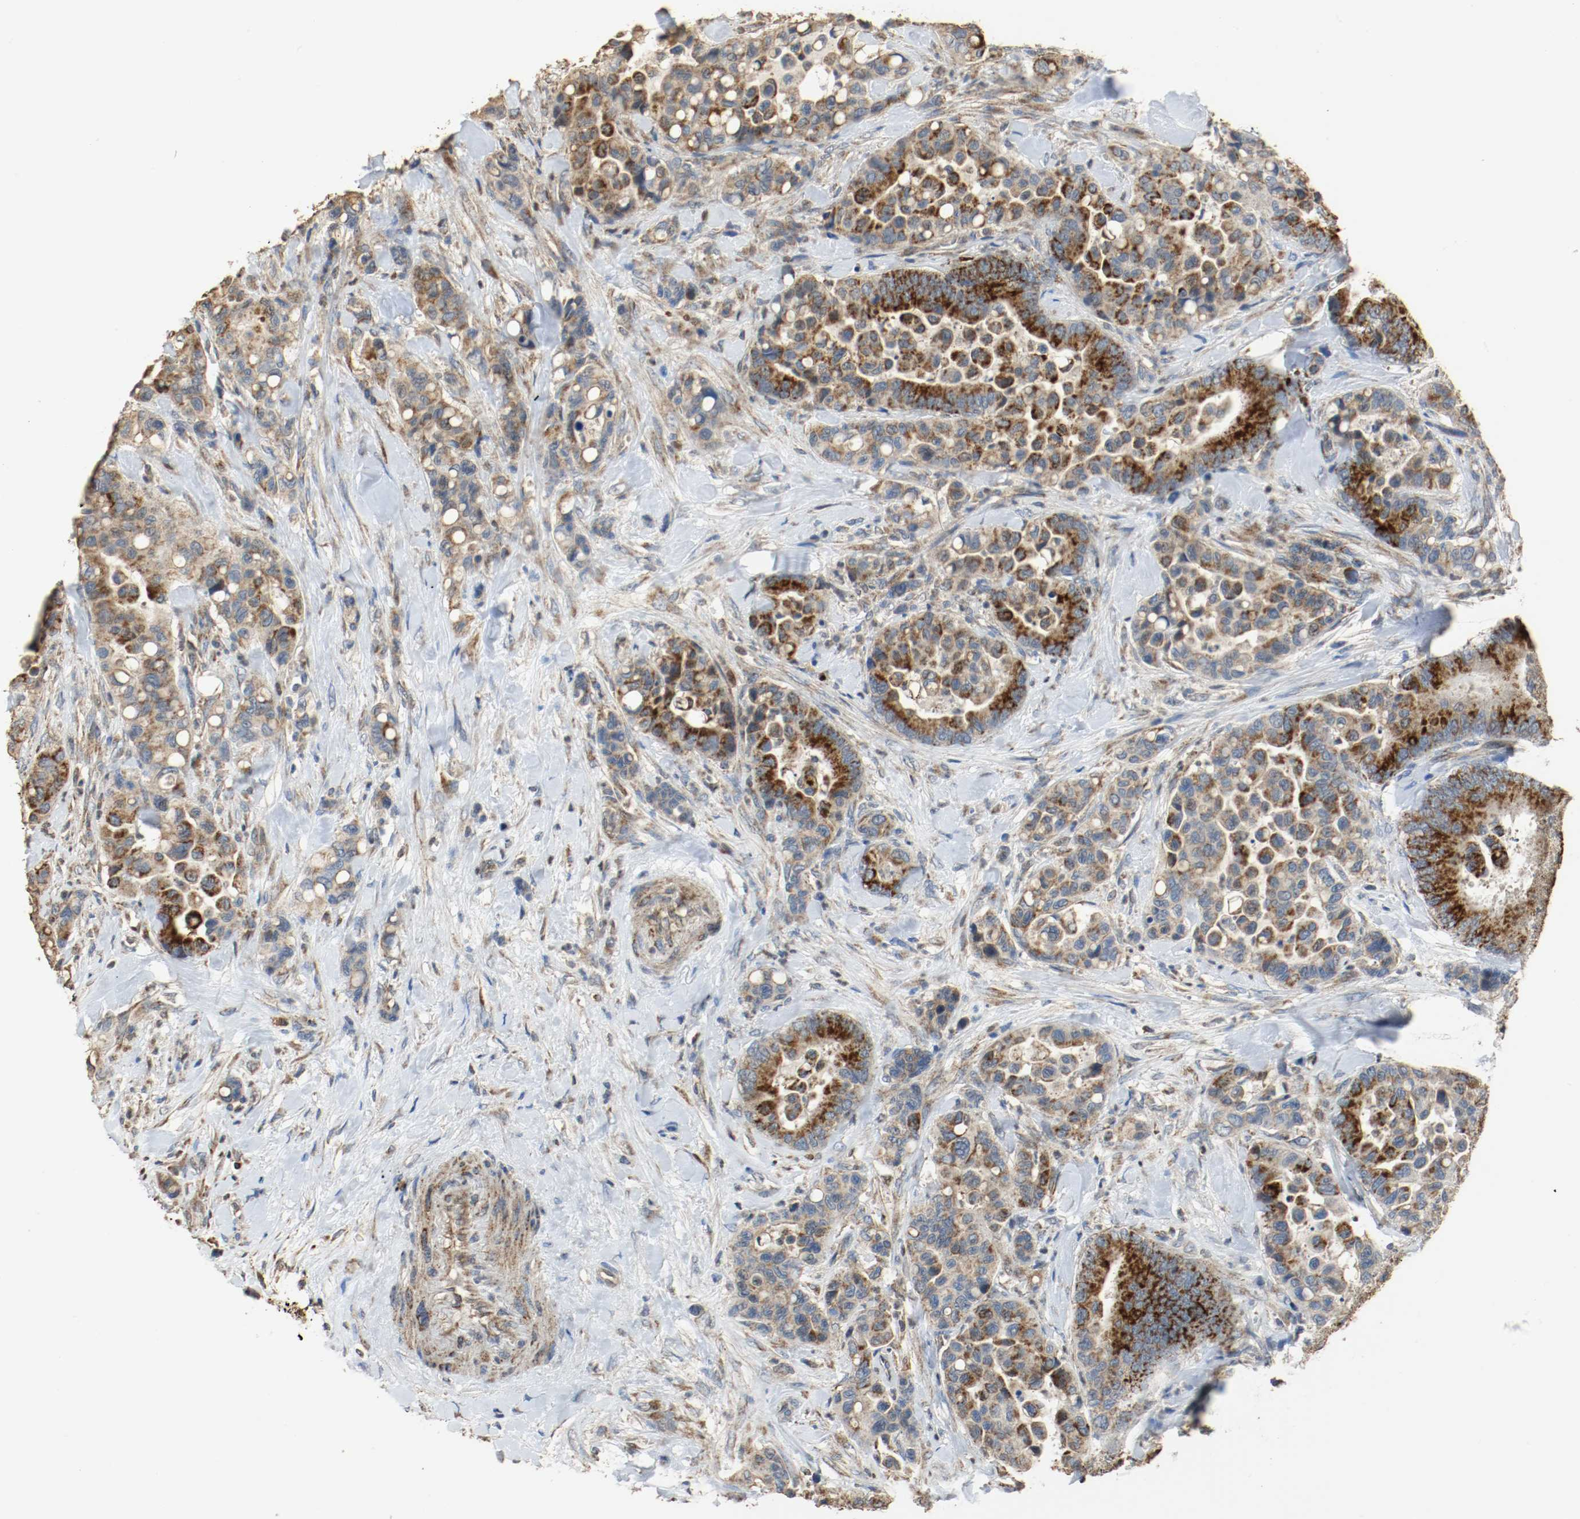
{"staining": {"intensity": "strong", "quantity": ">75%", "location": "cytoplasmic/membranous"}, "tissue": "colorectal cancer", "cell_type": "Tumor cells", "image_type": "cancer", "snomed": [{"axis": "morphology", "description": "Normal tissue, NOS"}, {"axis": "morphology", "description": "Adenocarcinoma, NOS"}, {"axis": "topography", "description": "Colon"}], "caption": "DAB immunohistochemical staining of human colorectal cancer exhibits strong cytoplasmic/membranous protein positivity in about >75% of tumor cells.", "gene": "ALDH4A1", "patient": {"sex": "male", "age": 82}}